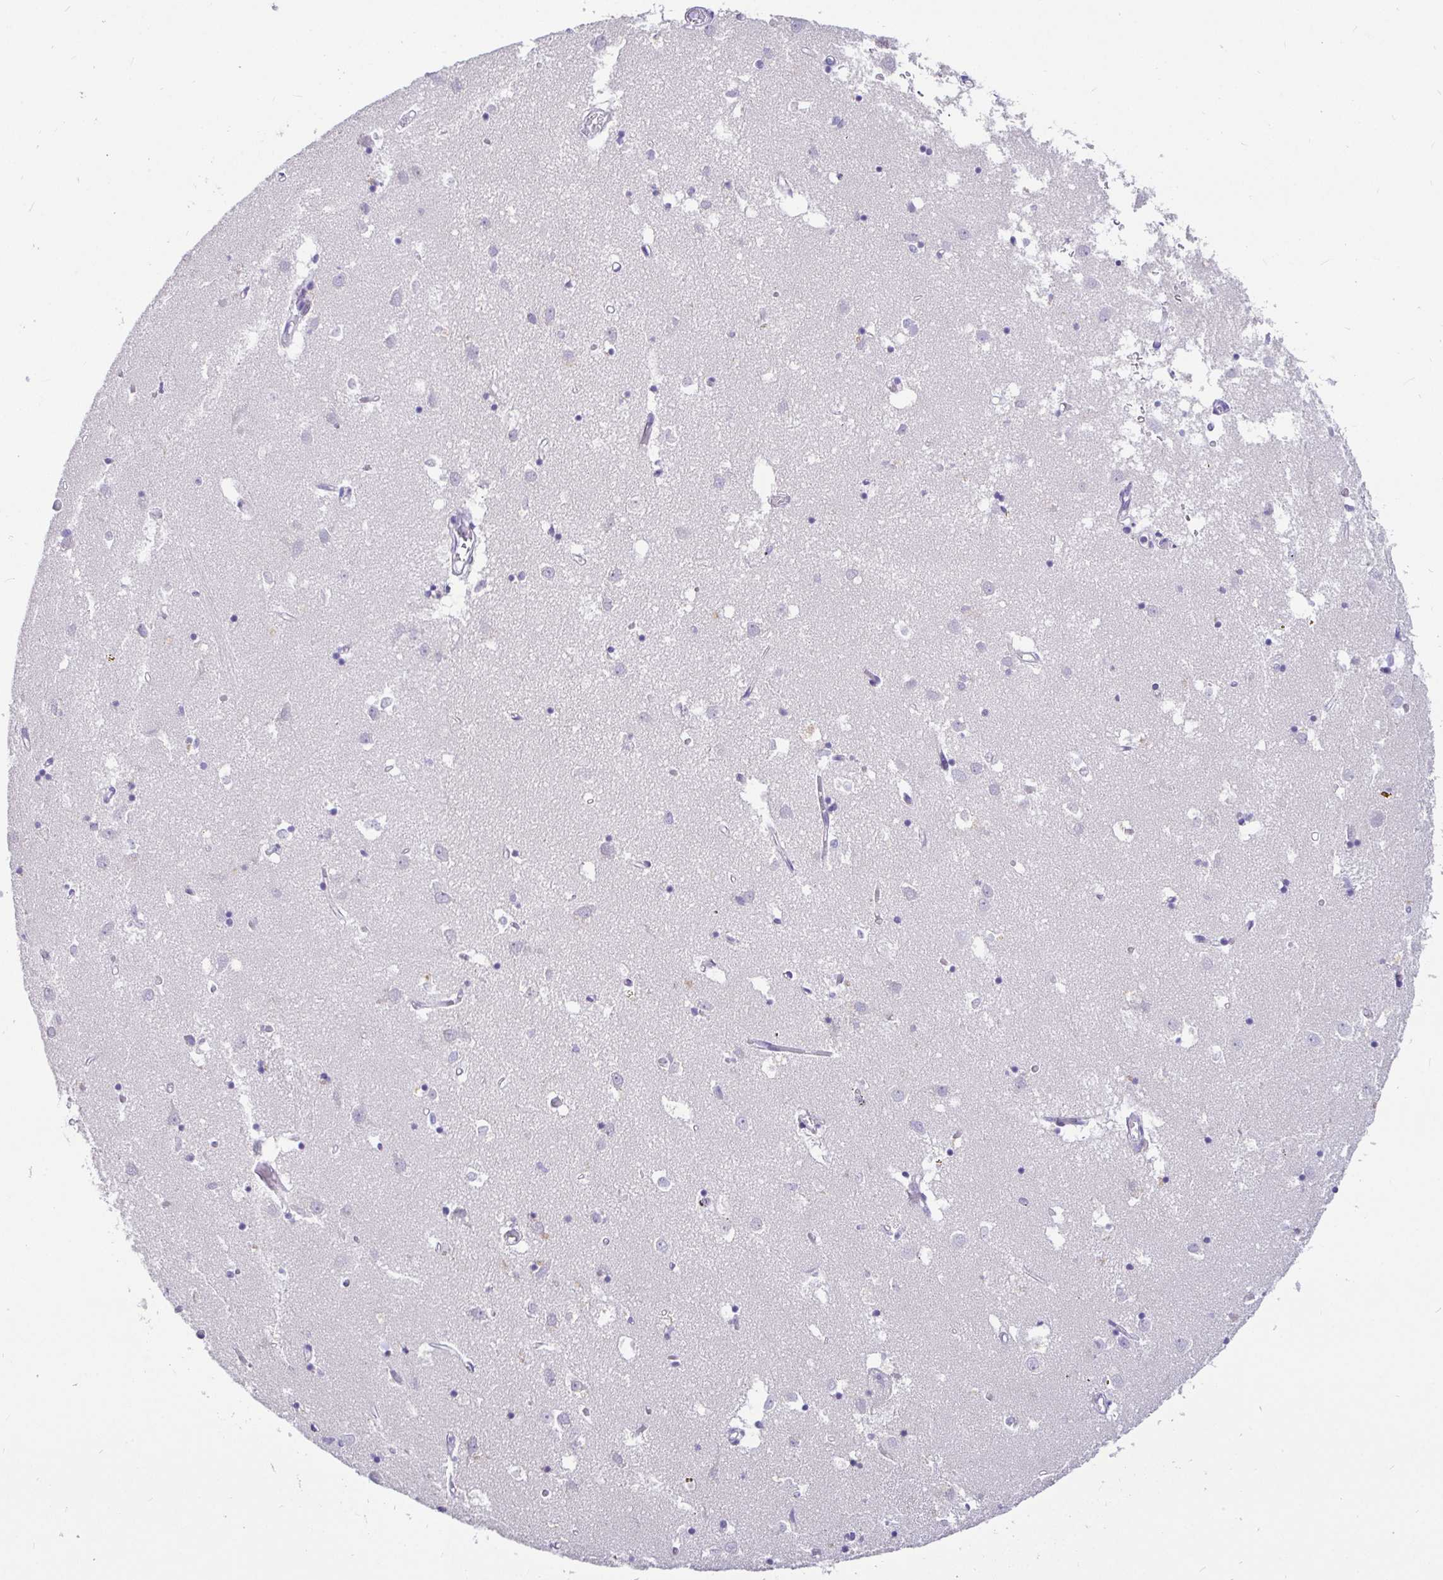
{"staining": {"intensity": "negative", "quantity": "none", "location": "none"}, "tissue": "caudate", "cell_type": "Glial cells", "image_type": "normal", "snomed": [{"axis": "morphology", "description": "Normal tissue, NOS"}, {"axis": "topography", "description": "Lateral ventricle wall"}], "caption": "Immunohistochemical staining of normal caudate shows no significant staining in glial cells. Brightfield microscopy of immunohistochemistry stained with DAB (brown) and hematoxylin (blue), captured at high magnification.", "gene": "TPTE", "patient": {"sex": "male", "age": 70}}